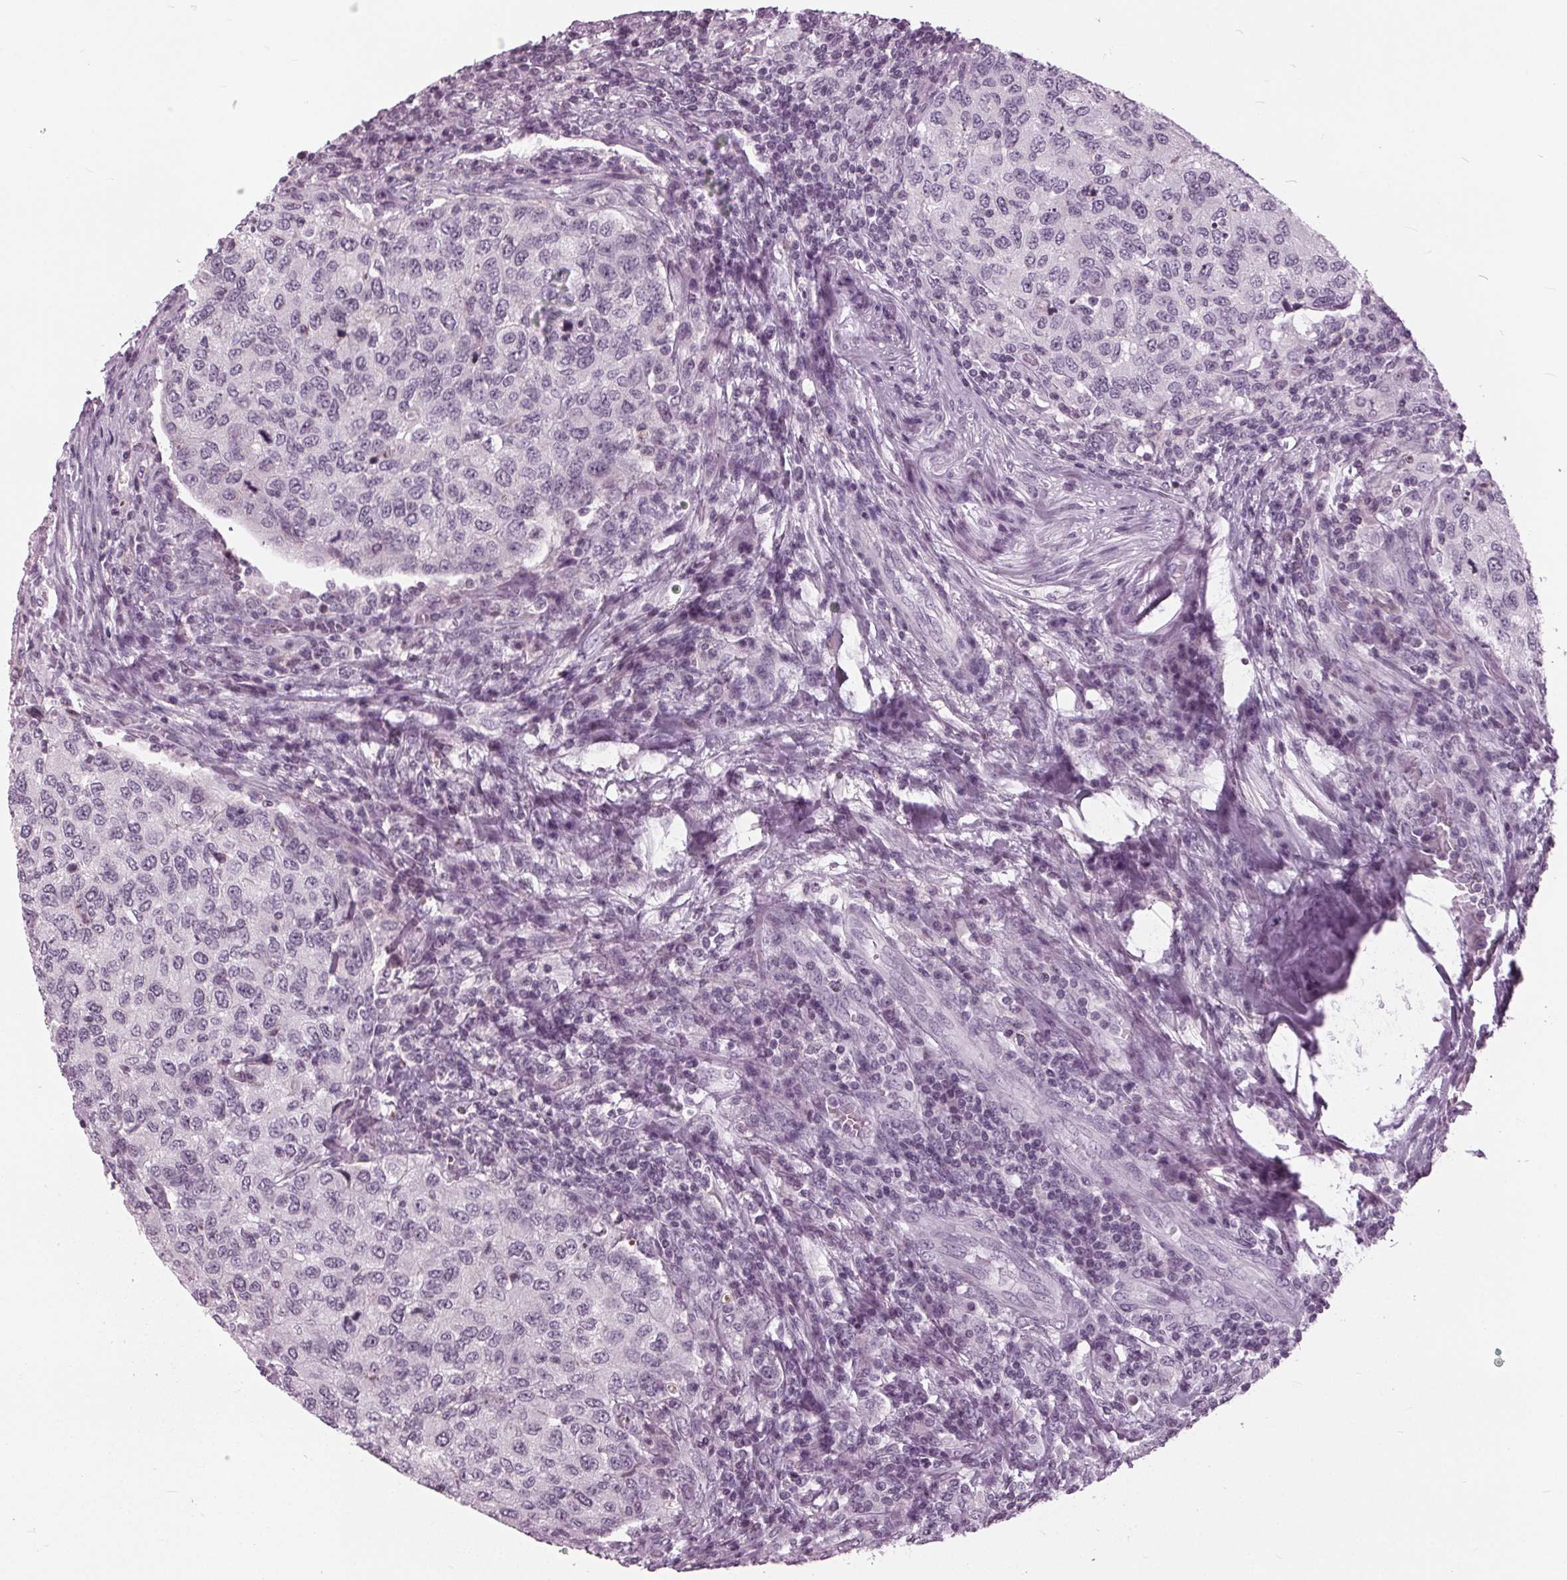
{"staining": {"intensity": "negative", "quantity": "none", "location": "none"}, "tissue": "urothelial cancer", "cell_type": "Tumor cells", "image_type": "cancer", "snomed": [{"axis": "morphology", "description": "Urothelial carcinoma, High grade"}, {"axis": "topography", "description": "Urinary bladder"}], "caption": "Urothelial cancer was stained to show a protein in brown. There is no significant staining in tumor cells. (Stains: DAB IHC with hematoxylin counter stain, Microscopy: brightfield microscopy at high magnification).", "gene": "SLC9A4", "patient": {"sex": "female", "age": 78}}